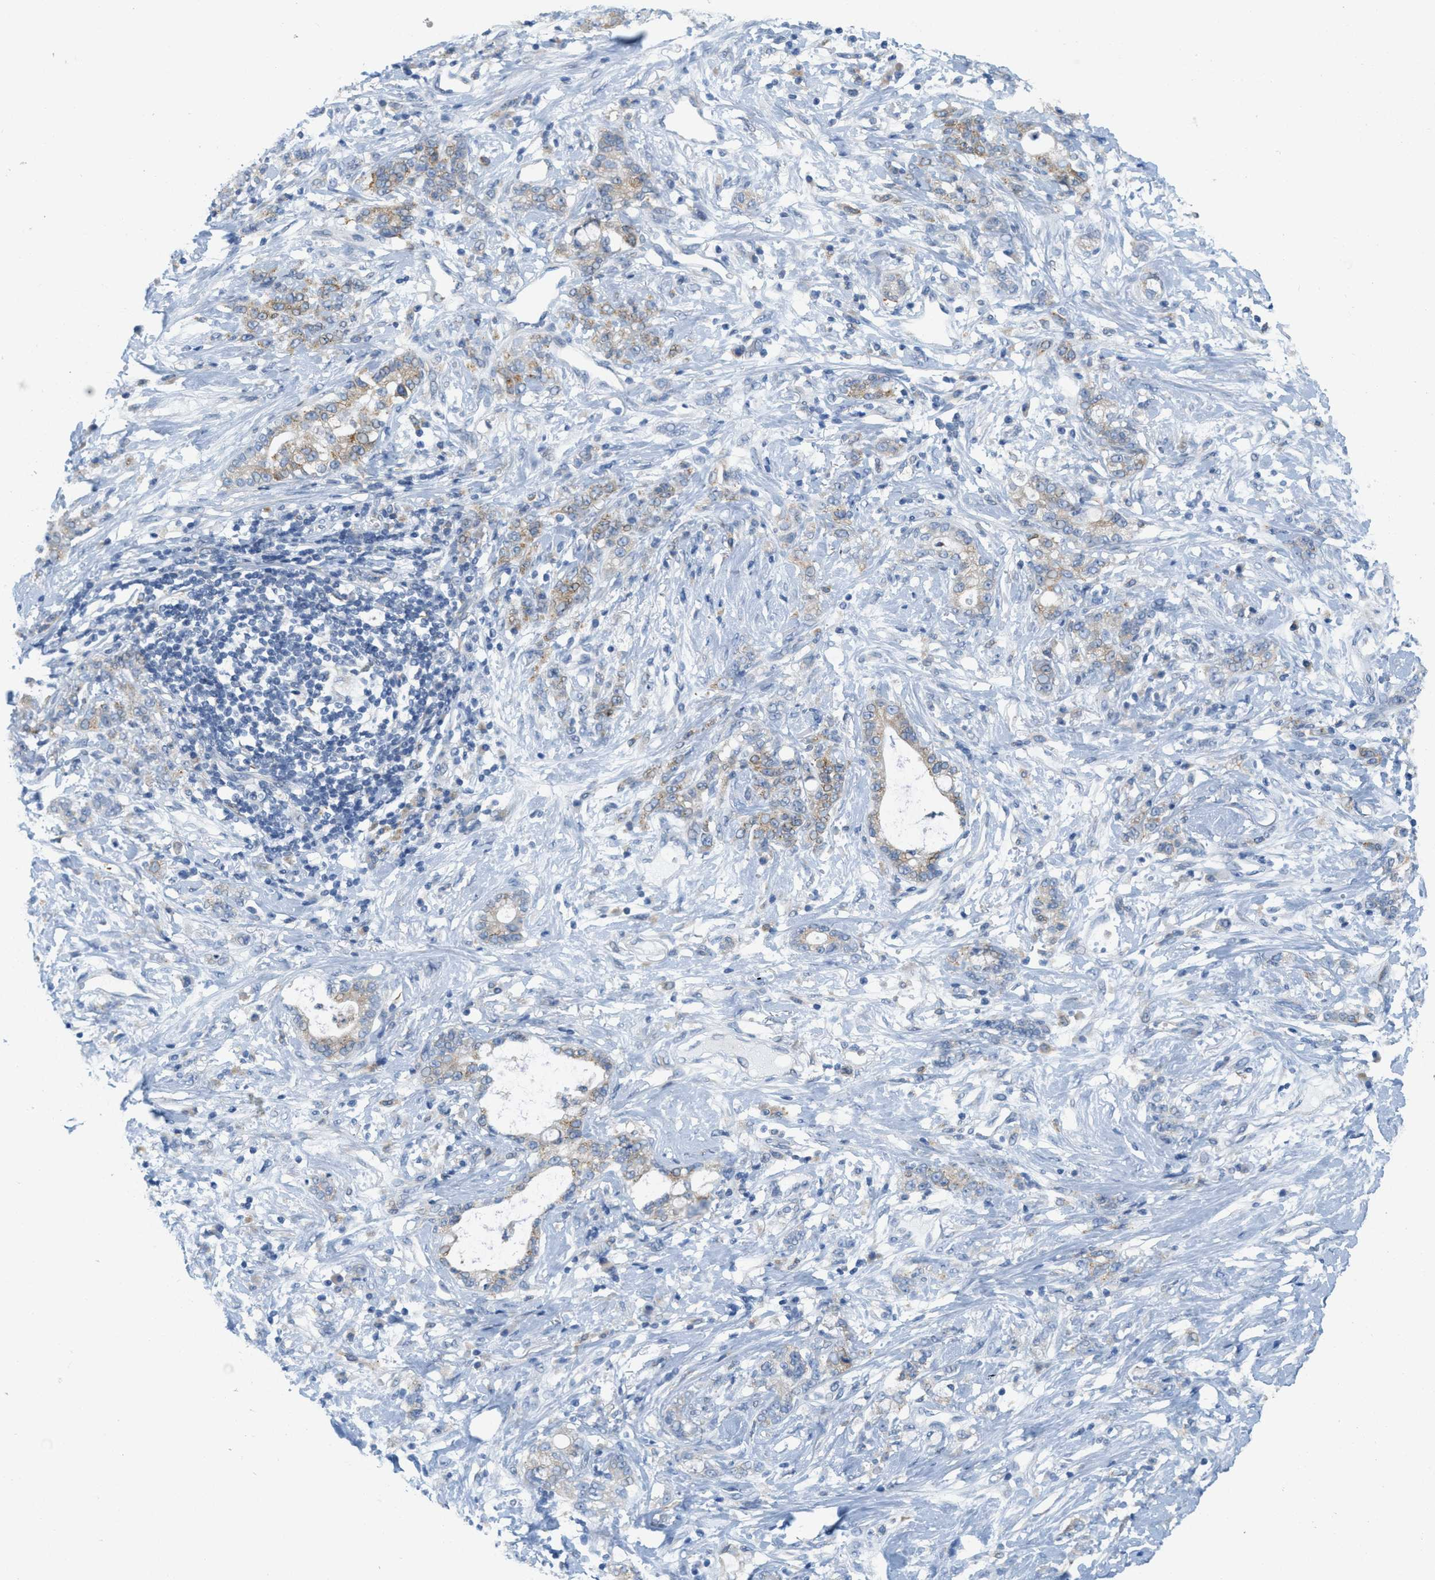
{"staining": {"intensity": "weak", "quantity": ">75%", "location": "cytoplasmic/membranous"}, "tissue": "stomach cancer", "cell_type": "Tumor cells", "image_type": "cancer", "snomed": [{"axis": "morphology", "description": "Adenocarcinoma, NOS"}, {"axis": "topography", "description": "Stomach, lower"}], "caption": "Immunohistochemical staining of human adenocarcinoma (stomach) reveals weak cytoplasmic/membranous protein staining in approximately >75% of tumor cells. Nuclei are stained in blue.", "gene": "TEX264", "patient": {"sex": "male", "age": 88}}